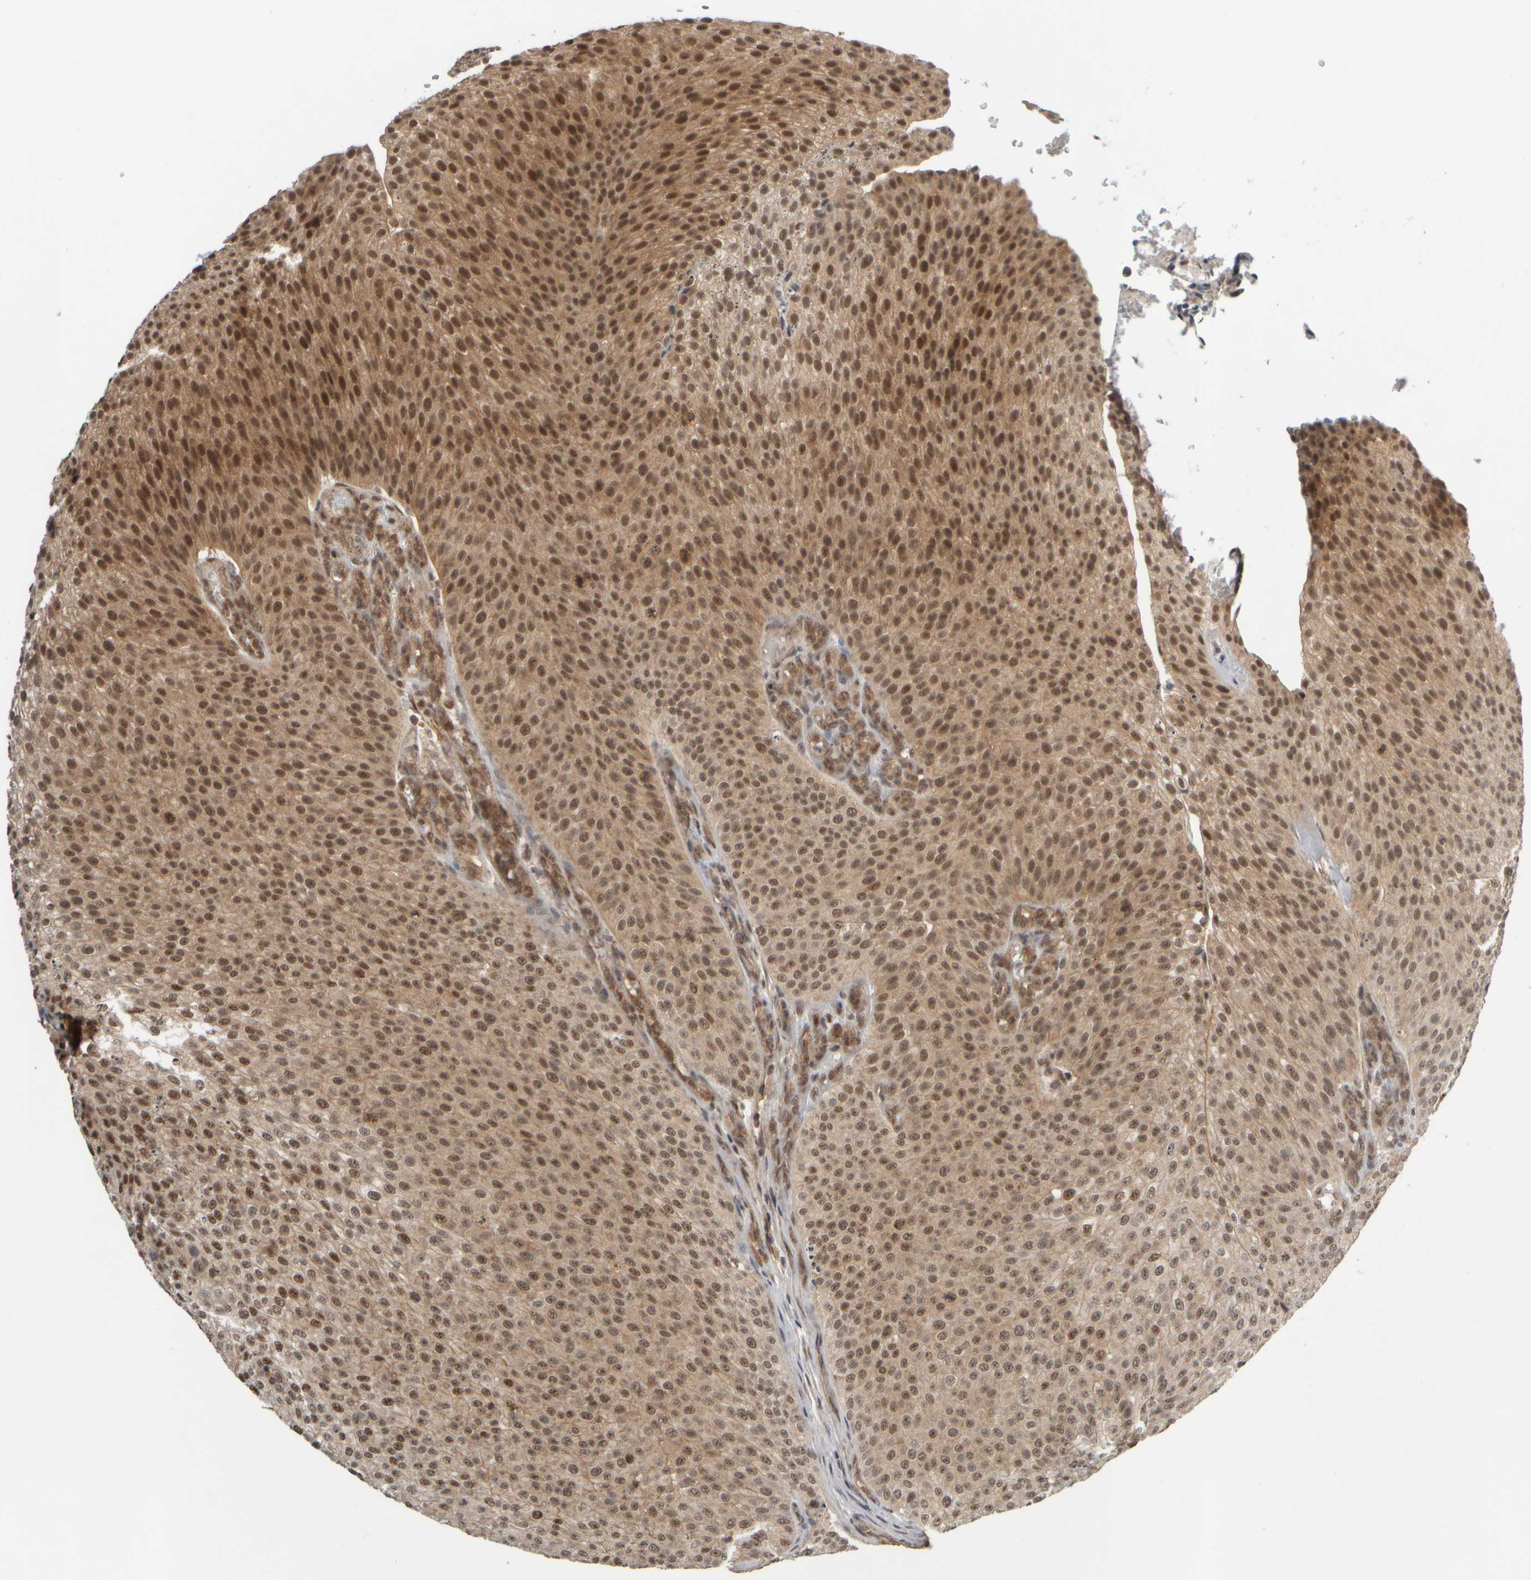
{"staining": {"intensity": "moderate", "quantity": ">75%", "location": "cytoplasmic/membranous,nuclear"}, "tissue": "urothelial cancer", "cell_type": "Tumor cells", "image_type": "cancer", "snomed": [{"axis": "morphology", "description": "Urothelial carcinoma, Low grade"}, {"axis": "topography", "description": "Smooth muscle"}, {"axis": "topography", "description": "Urinary bladder"}], "caption": "IHC of urothelial cancer demonstrates medium levels of moderate cytoplasmic/membranous and nuclear expression in about >75% of tumor cells. The protein is stained brown, and the nuclei are stained in blue (DAB IHC with brightfield microscopy, high magnification).", "gene": "SYNRG", "patient": {"sex": "male", "age": 60}}